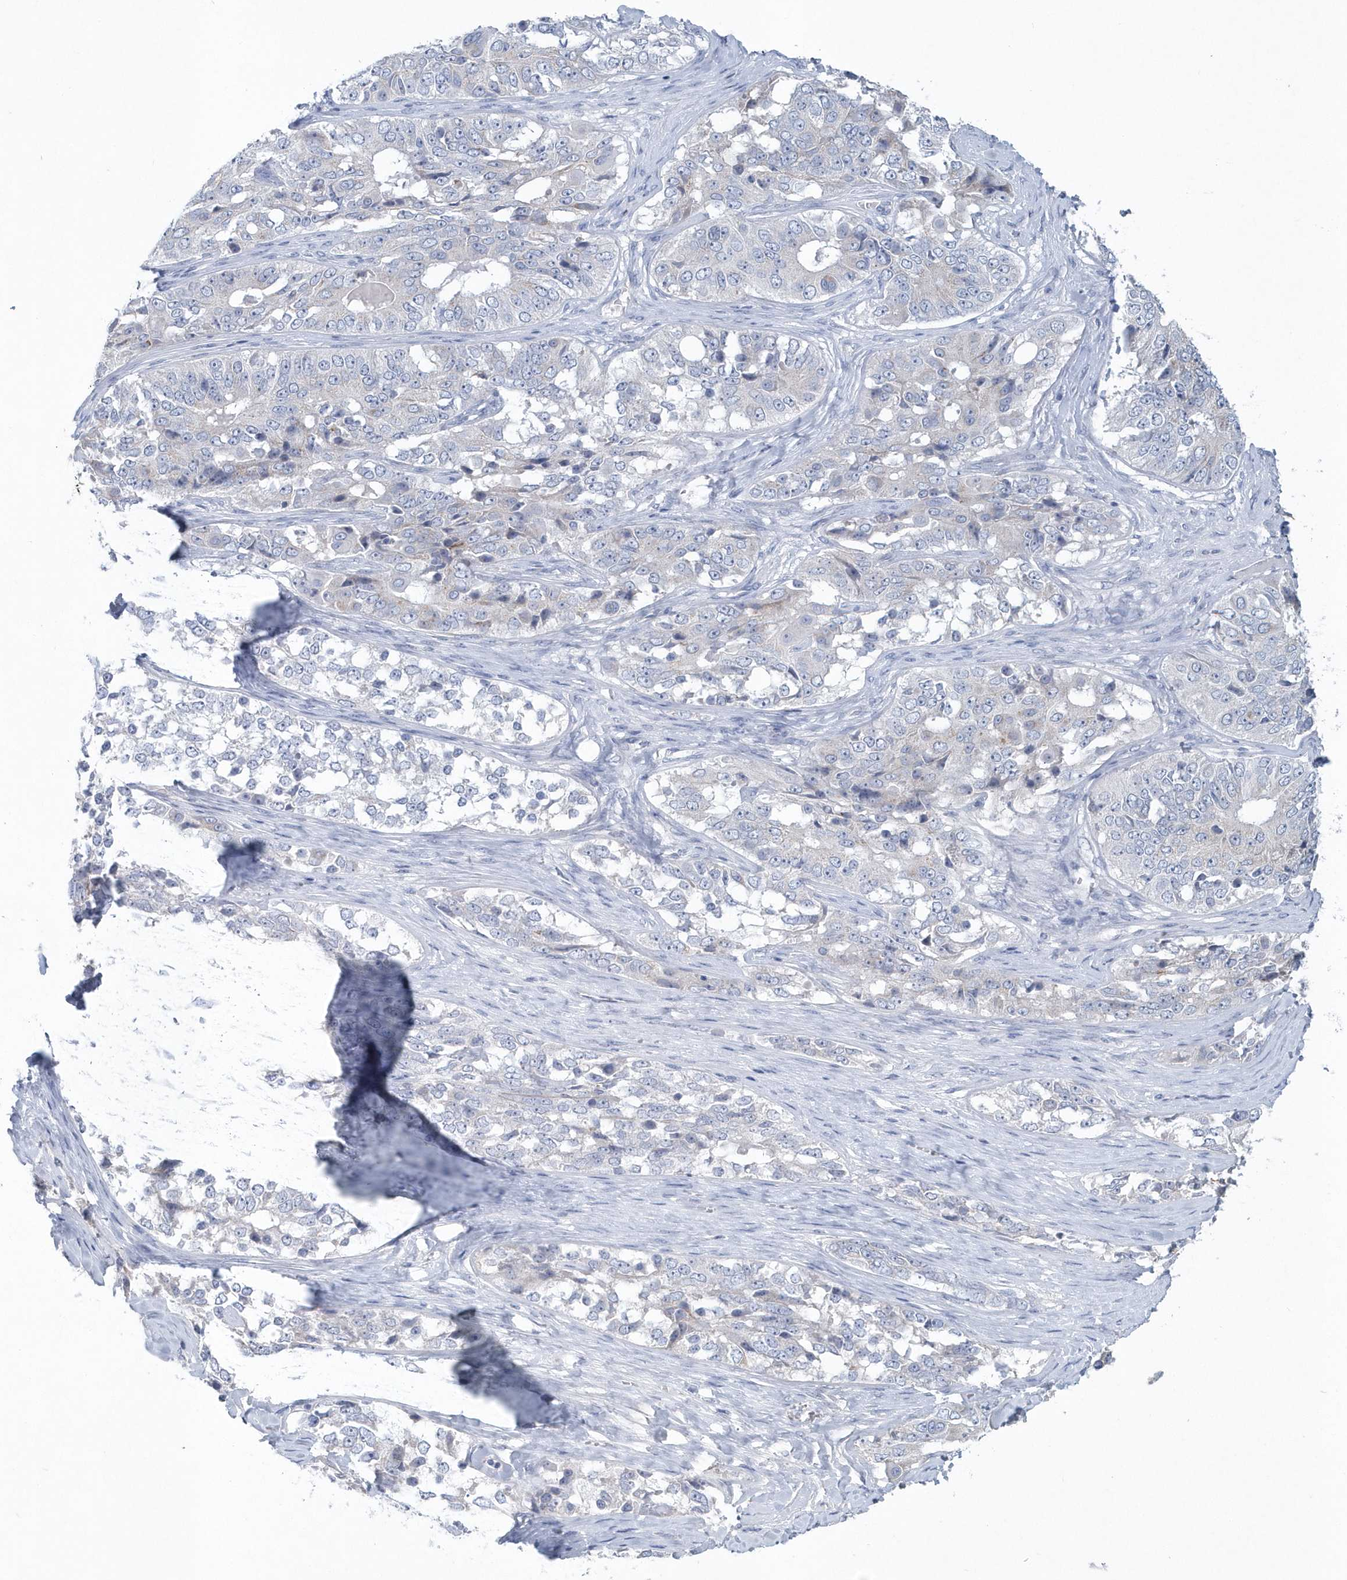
{"staining": {"intensity": "negative", "quantity": "none", "location": "none"}, "tissue": "ovarian cancer", "cell_type": "Tumor cells", "image_type": "cancer", "snomed": [{"axis": "morphology", "description": "Carcinoma, endometroid"}, {"axis": "topography", "description": "Ovary"}], "caption": "The image shows no significant positivity in tumor cells of ovarian cancer.", "gene": "SPATA18", "patient": {"sex": "female", "age": 51}}